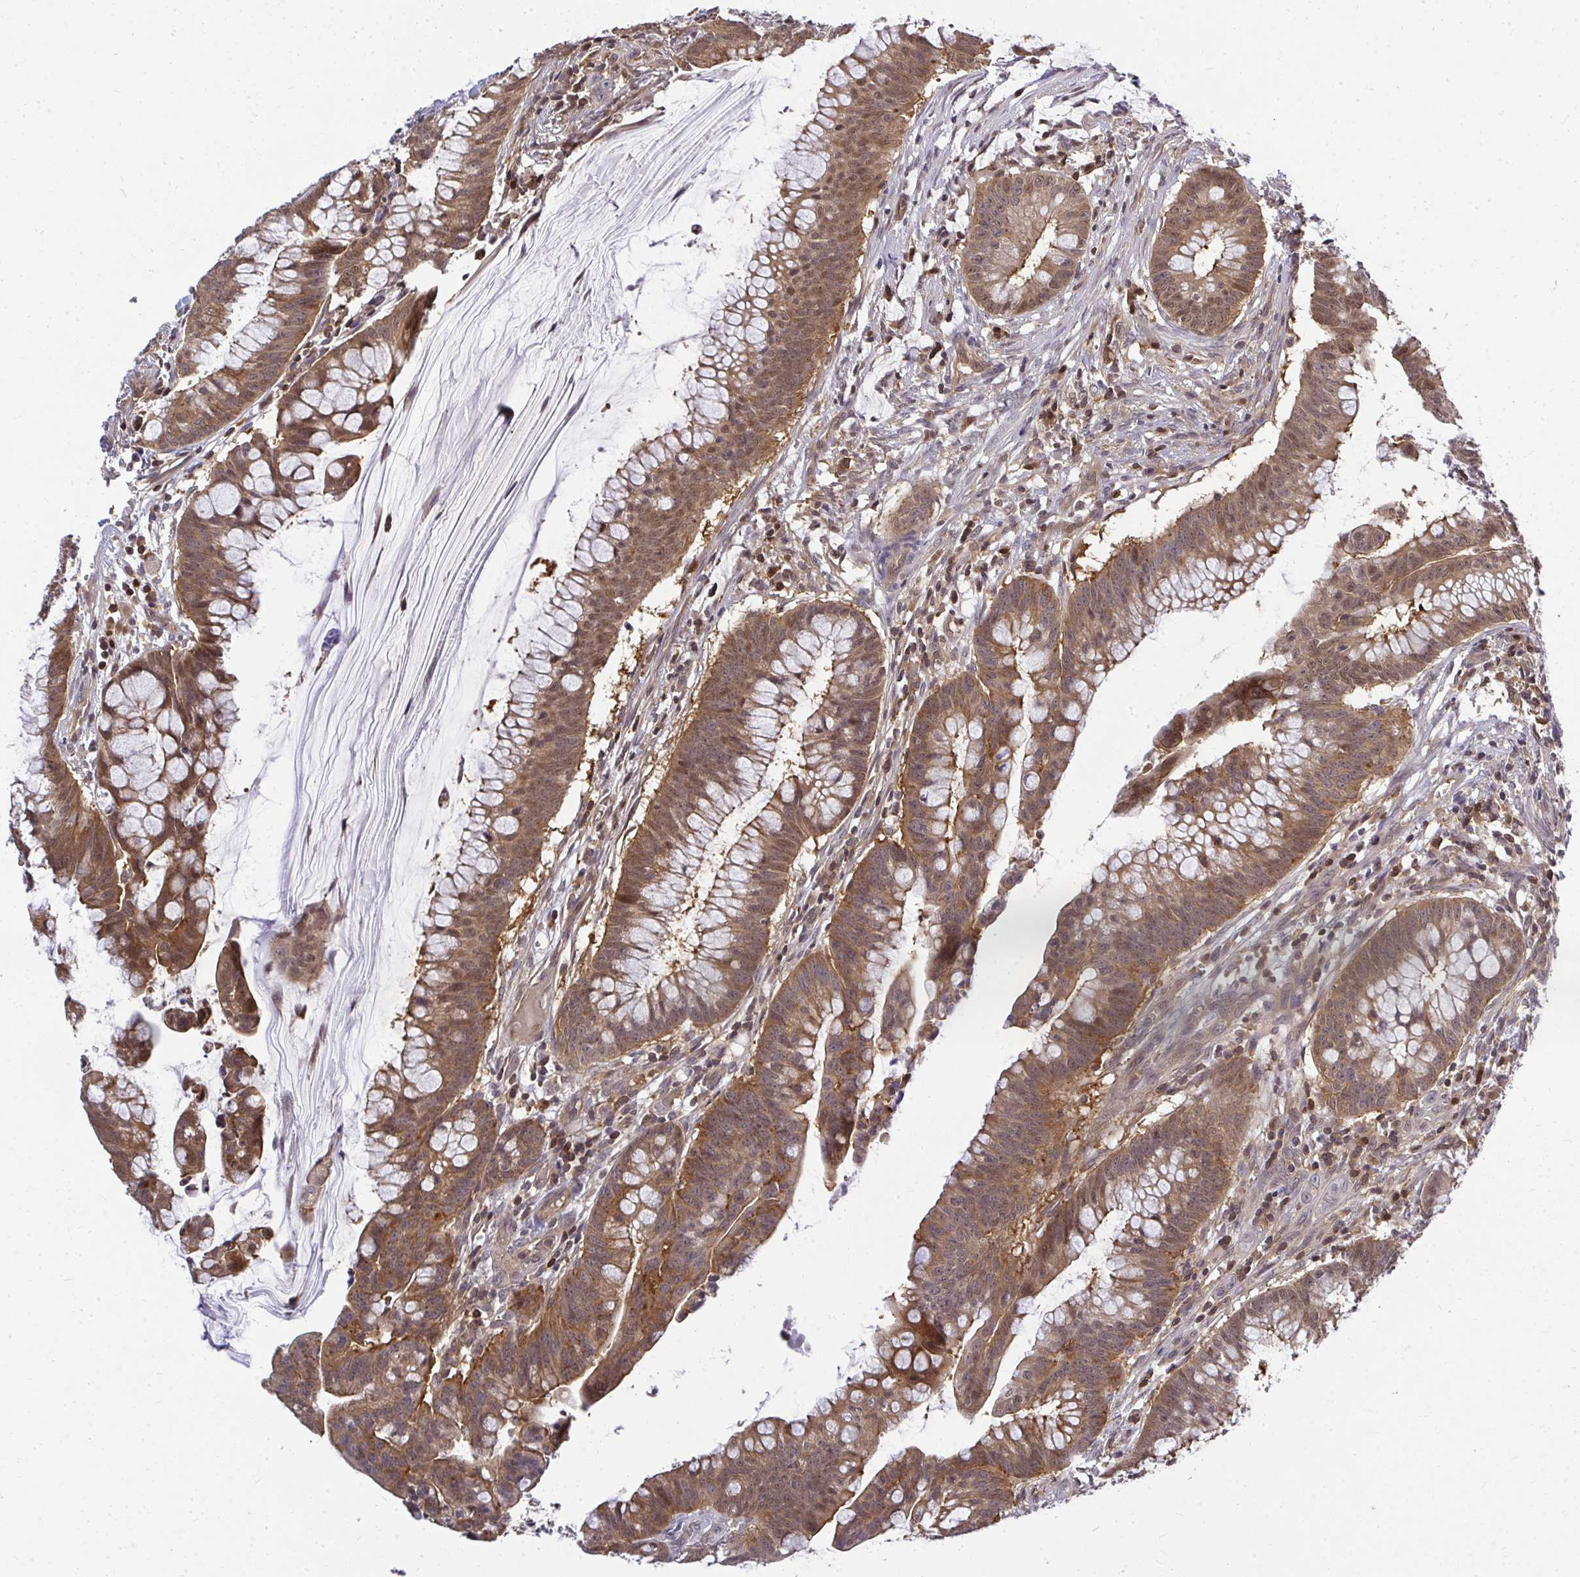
{"staining": {"intensity": "moderate", "quantity": ">75%", "location": "cytoplasmic/membranous,nuclear"}, "tissue": "colorectal cancer", "cell_type": "Tumor cells", "image_type": "cancer", "snomed": [{"axis": "morphology", "description": "Adenocarcinoma, NOS"}, {"axis": "topography", "description": "Colon"}], "caption": "Protein analysis of colorectal adenocarcinoma tissue shows moderate cytoplasmic/membranous and nuclear expression in about >75% of tumor cells.", "gene": "HDHD2", "patient": {"sex": "male", "age": 62}}